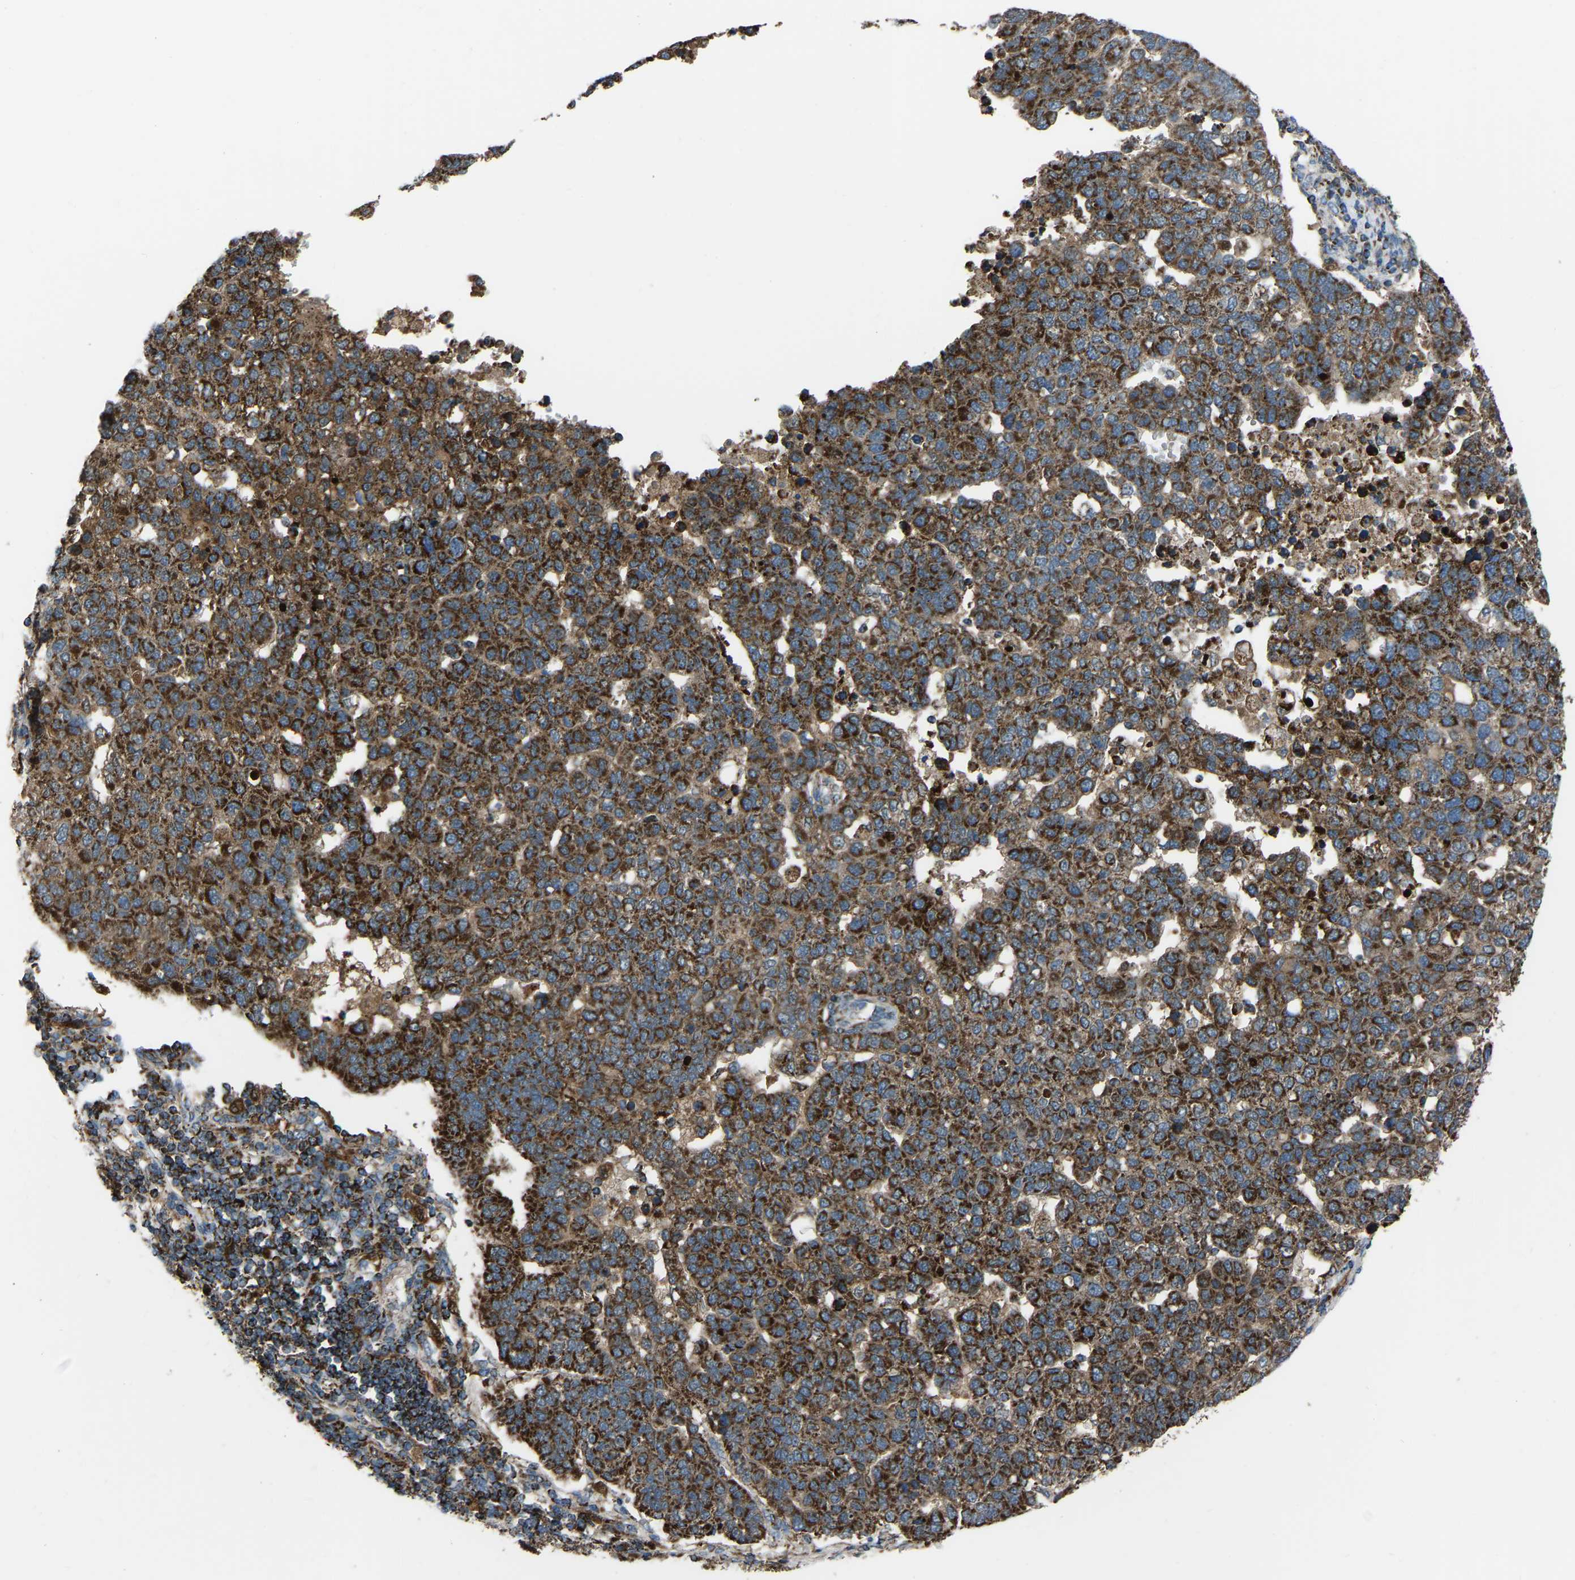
{"staining": {"intensity": "strong", "quantity": ">75%", "location": "cytoplasmic/membranous"}, "tissue": "pancreatic cancer", "cell_type": "Tumor cells", "image_type": "cancer", "snomed": [{"axis": "morphology", "description": "Adenocarcinoma, NOS"}, {"axis": "topography", "description": "Pancreas"}], "caption": "Immunohistochemical staining of pancreatic cancer reveals strong cytoplasmic/membranous protein expression in about >75% of tumor cells.", "gene": "AKR1A1", "patient": {"sex": "female", "age": 61}}